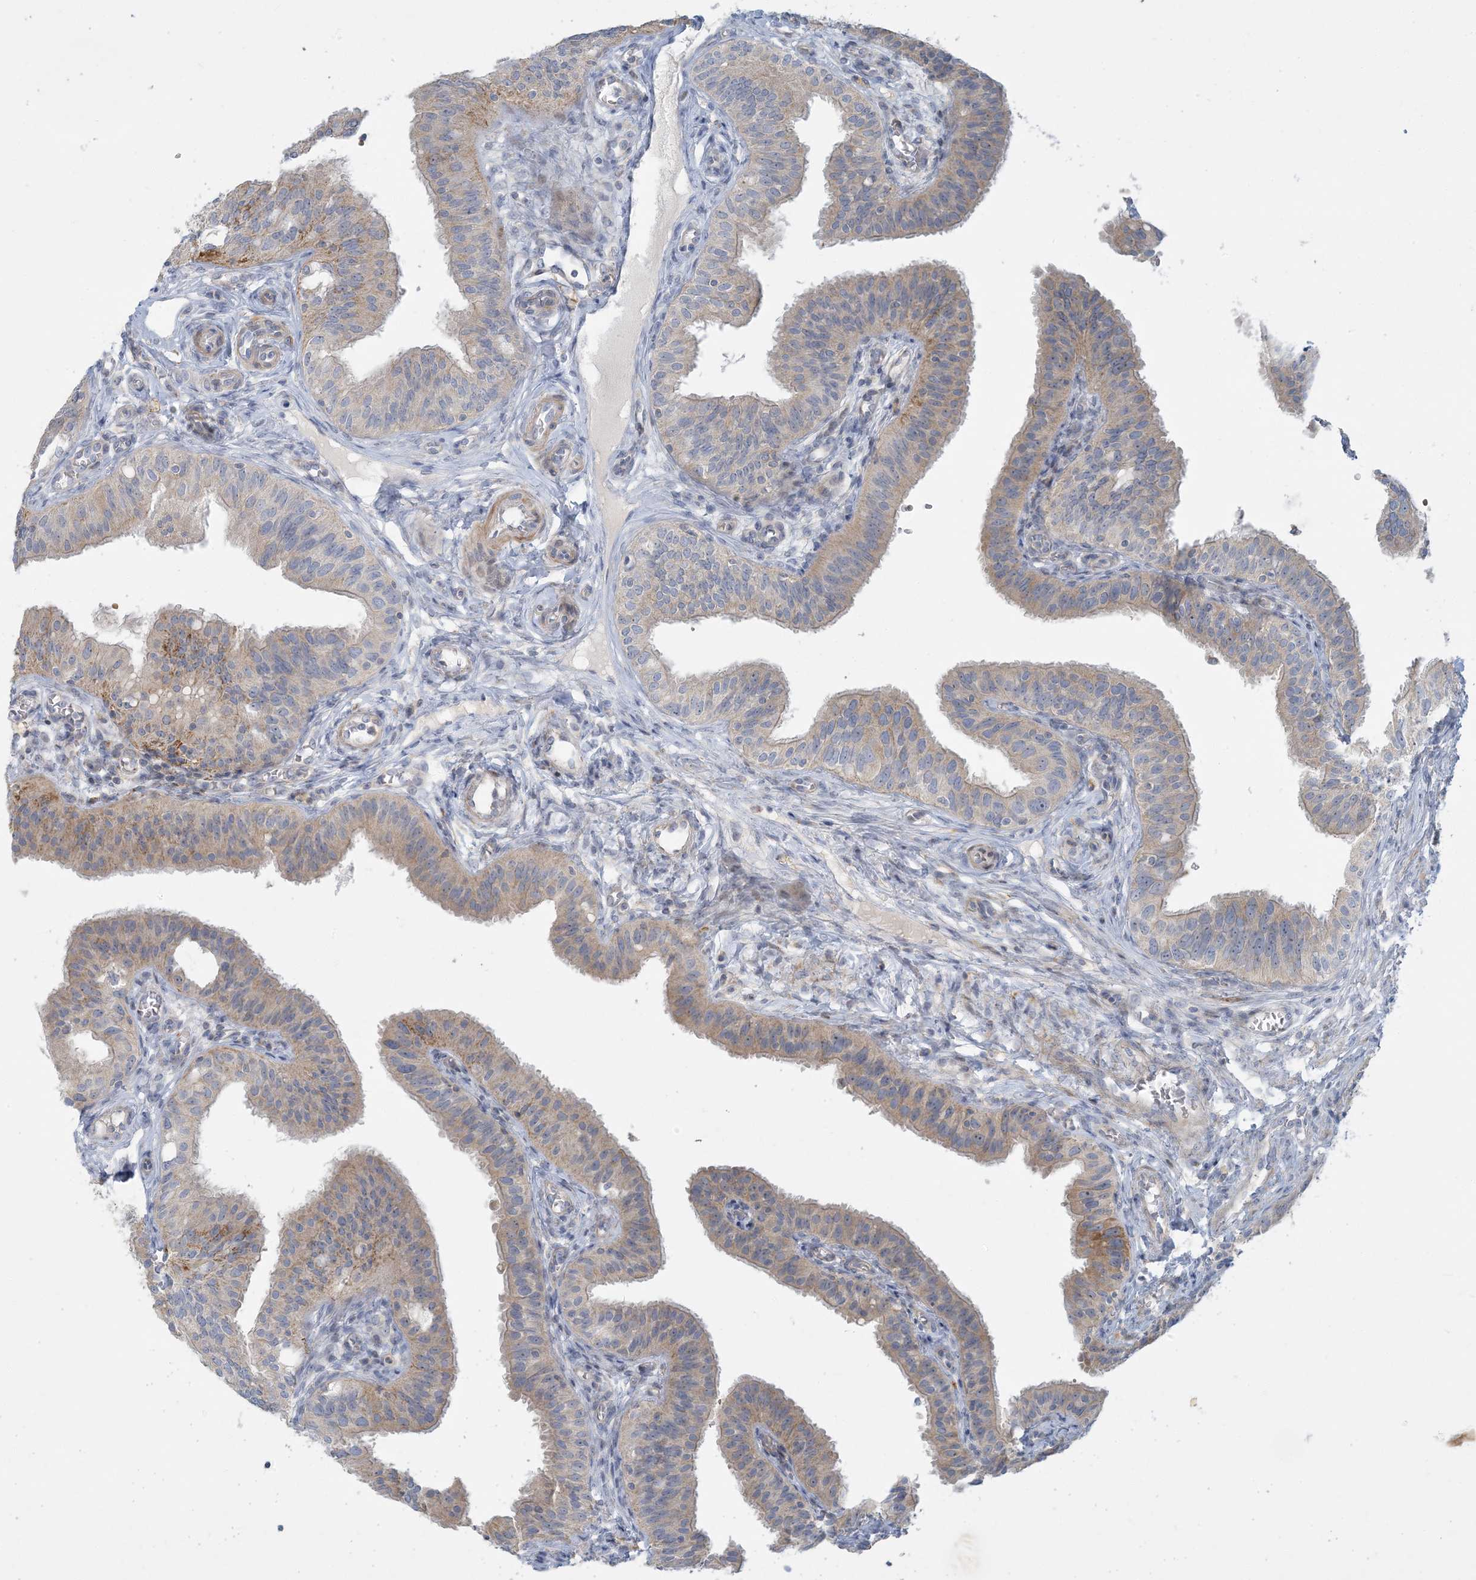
{"staining": {"intensity": "strong", "quantity": "<25%", "location": "cytoplasmic/membranous"}, "tissue": "fallopian tube", "cell_type": "Glandular cells", "image_type": "normal", "snomed": [{"axis": "morphology", "description": "Normal tissue, NOS"}, {"axis": "topography", "description": "Fallopian tube"}, {"axis": "topography", "description": "Ovary"}], "caption": "Protein staining by immunohistochemistry exhibits strong cytoplasmic/membranous expression in approximately <25% of glandular cells in benign fallopian tube. (Stains: DAB in brown, nuclei in blue, Microscopy: brightfield microscopy at high magnification).", "gene": "LTN1", "patient": {"sex": "female", "age": 42}}